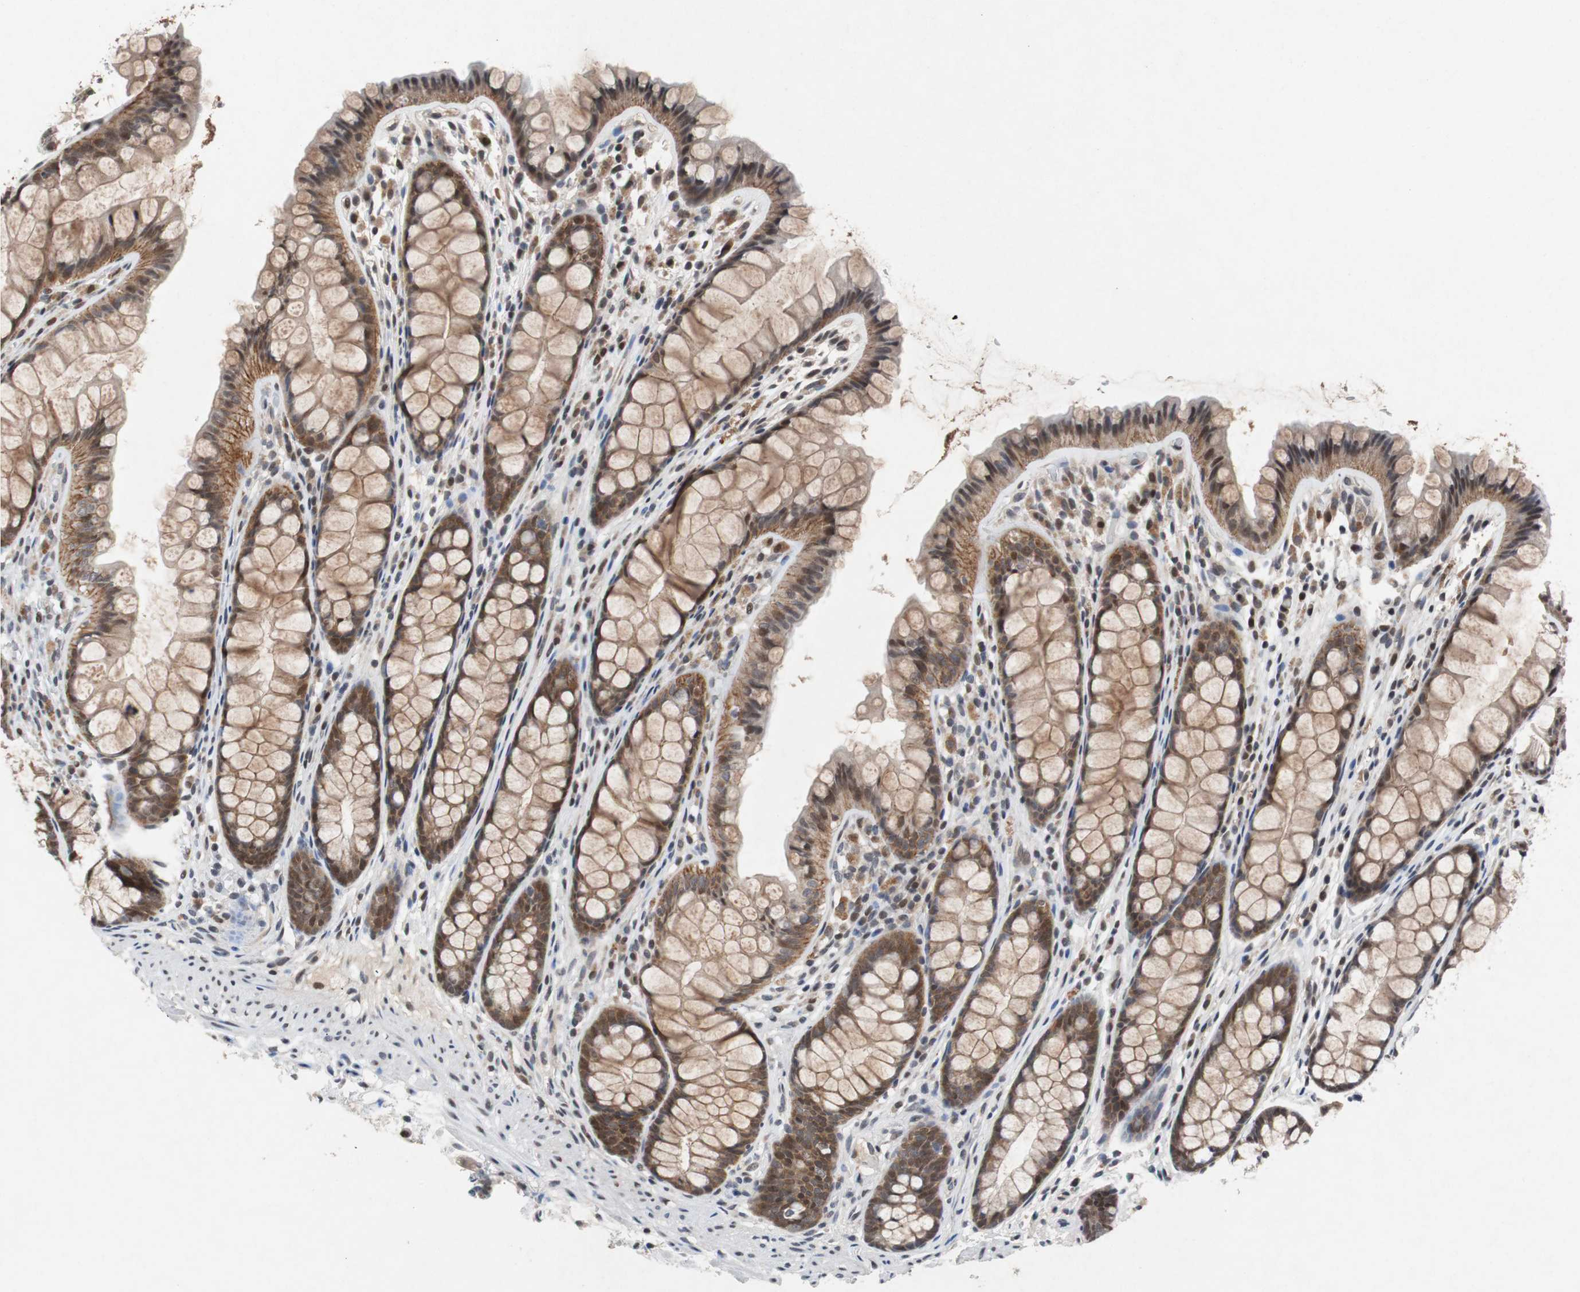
{"staining": {"intensity": "negative", "quantity": "none", "location": "none"}, "tissue": "colon", "cell_type": "Endothelial cells", "image_type": "normal", "snomed": [{"axis": "morphology", "description": "Normal tissue, NOS"}, {"axis": "topography", "description": "Colon"}], "caption": "Image shows no protein staining in endothelial cells of benign colon.", "gene": "TP63", "patient": {"sex": "female", "age": 55}}